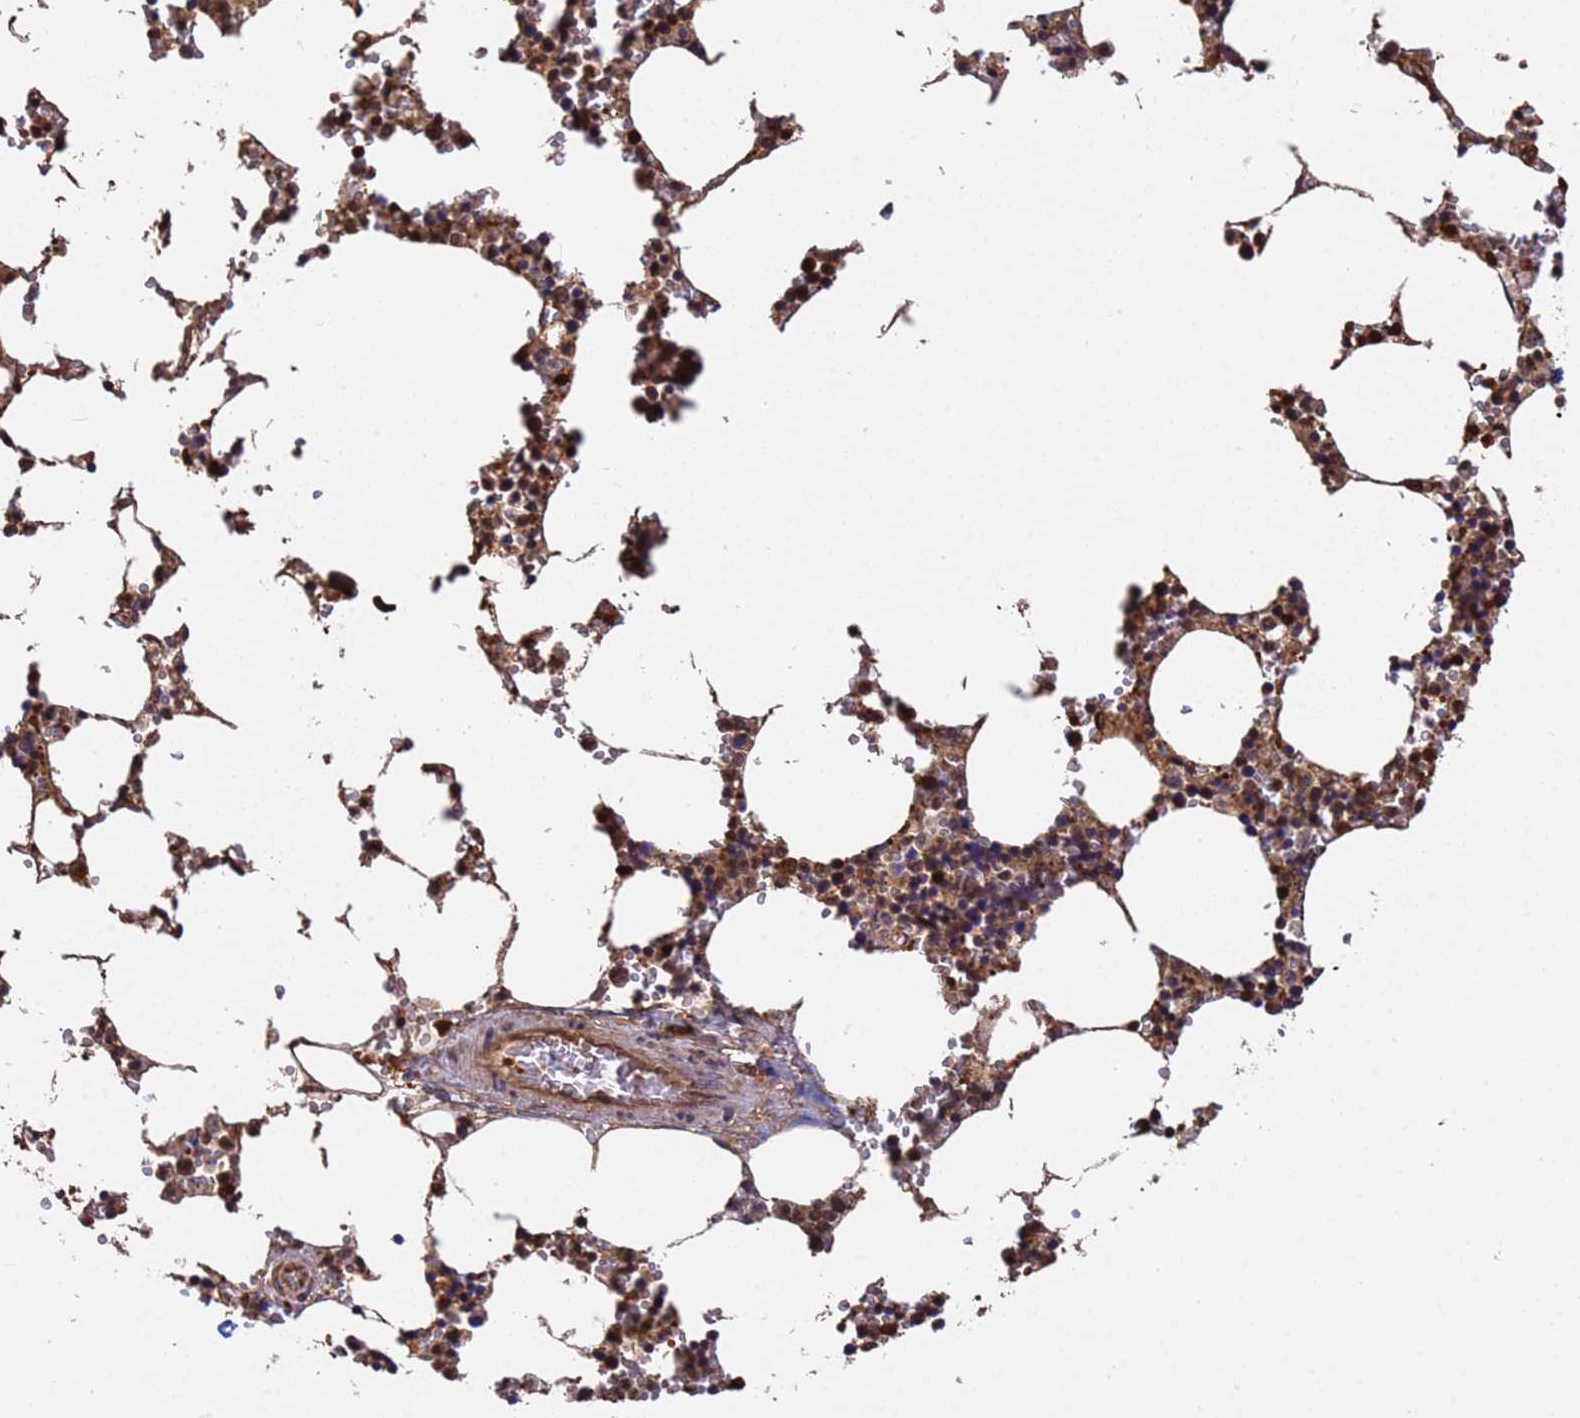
{"staining": {"intensity": "strong", "quantity": "25%-75%", "location": "nuclear"}, "tissue": "bone marrow", "cell_type": "Hematopoietic cells", "image_type": "normal", "snomed": [{"axis": "morphology", "description": "Normal tissue, NOS"}, {"axis": "topography", "description": "Bone marrow"}], "caption": "The immunohistochemical stain shows strong nuclear expression in hematopoietic cells of unremarkable bone marrow. (DAB (3,3'-diaminobenzidine) IHC with brightfield microscopy, high magnification).", "gene": "SUMO2", "patient": {"sex": "female", "age": 64}}